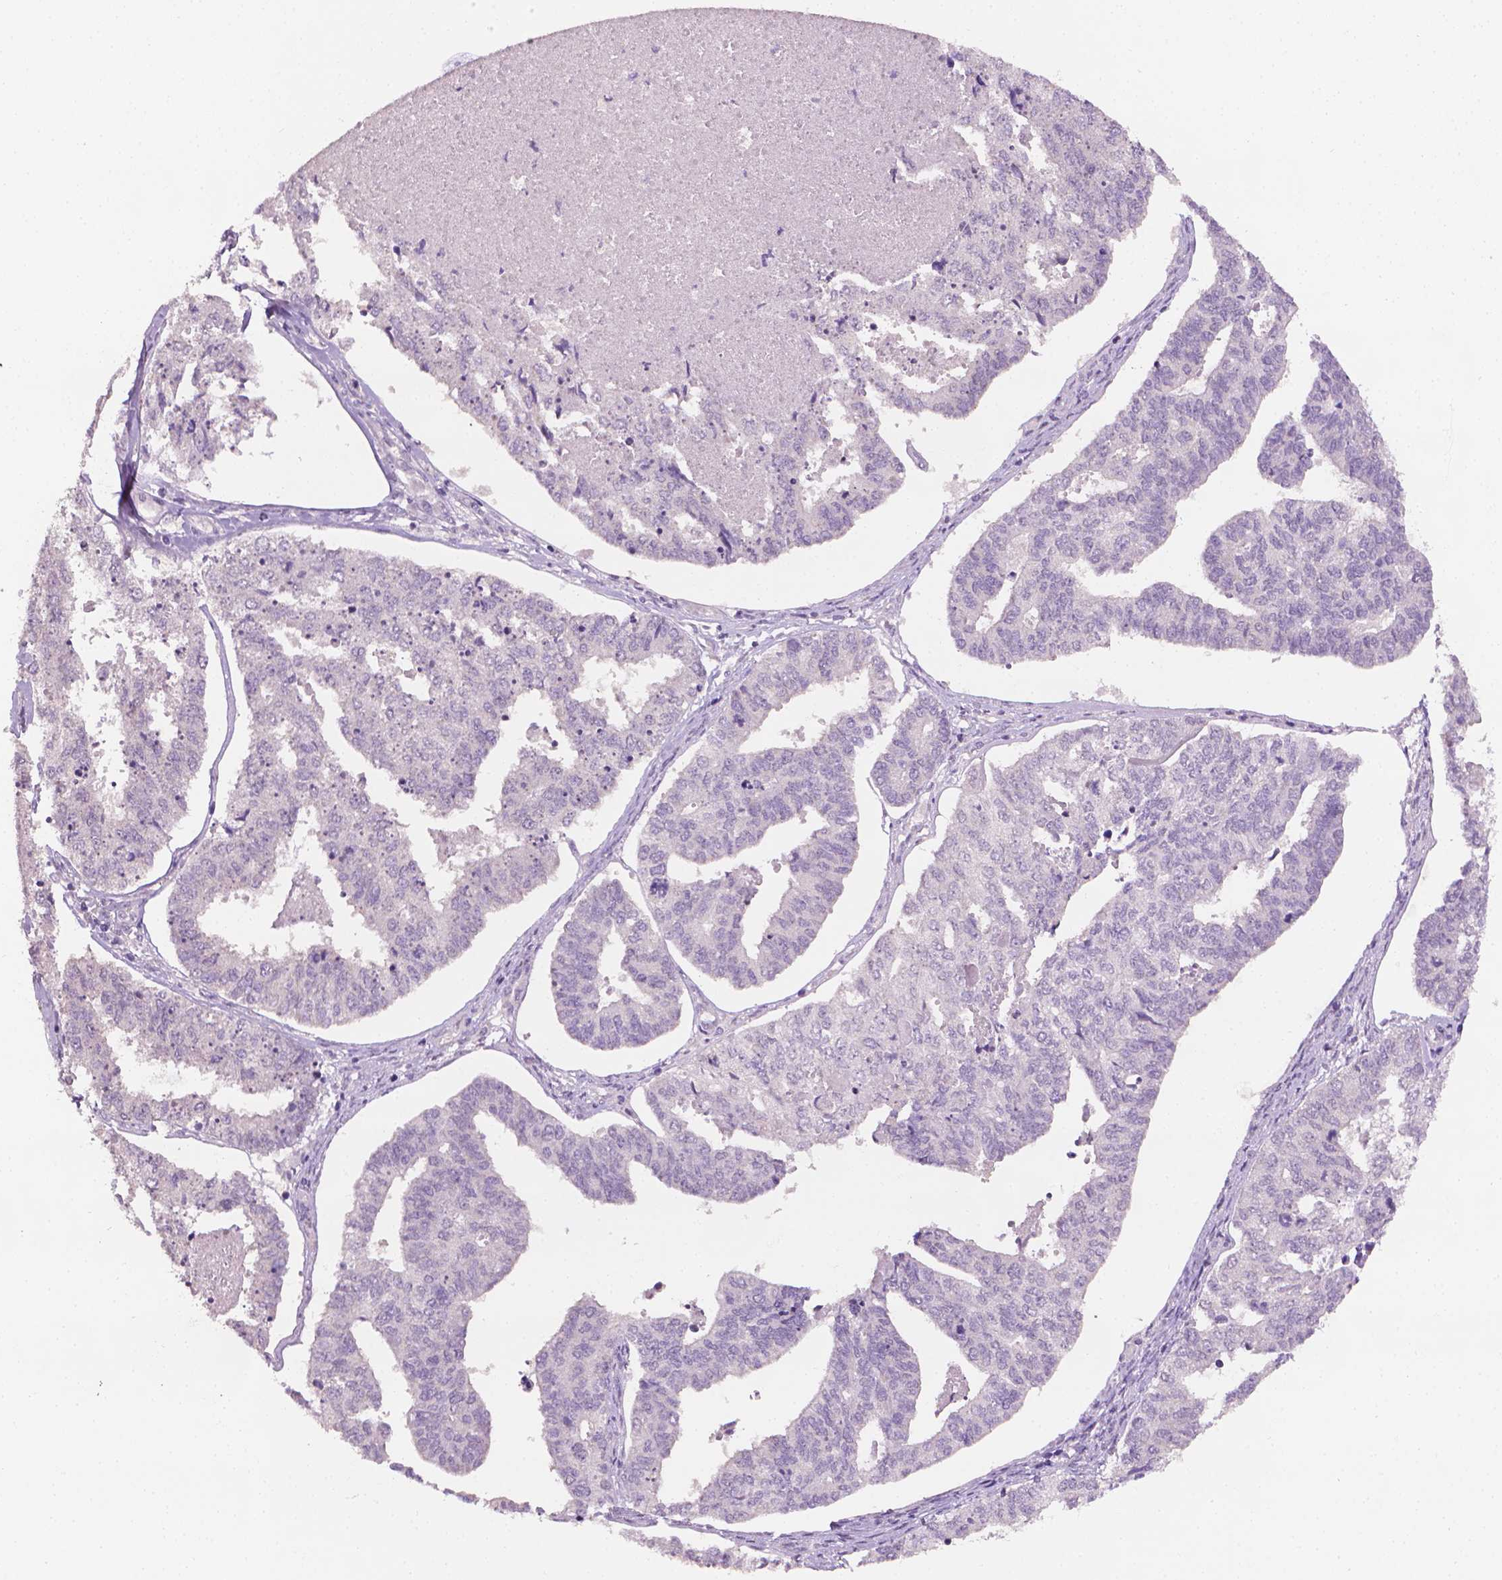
{"staining": {"intensity": "negative", "quantity": "none", "location": "none"}, "tissue": "endometrial cancer", "cell_type": "Tumor cells", "image_type": "cancer", "snomed": [{"axis": "morphology", "description": "Adenocarcinoma, NOS"}, {"axis": "topography", "description": "Endometrium"}], "caption": "An immunohistochemistry (IHC) micrograph of adenocarcinoma (endometrial) is shown. There is no staining in tumor cells of adenocarcinoma (endometrial).", "gene": "FASN", "patient": {"sex": "female", "age": 73}}